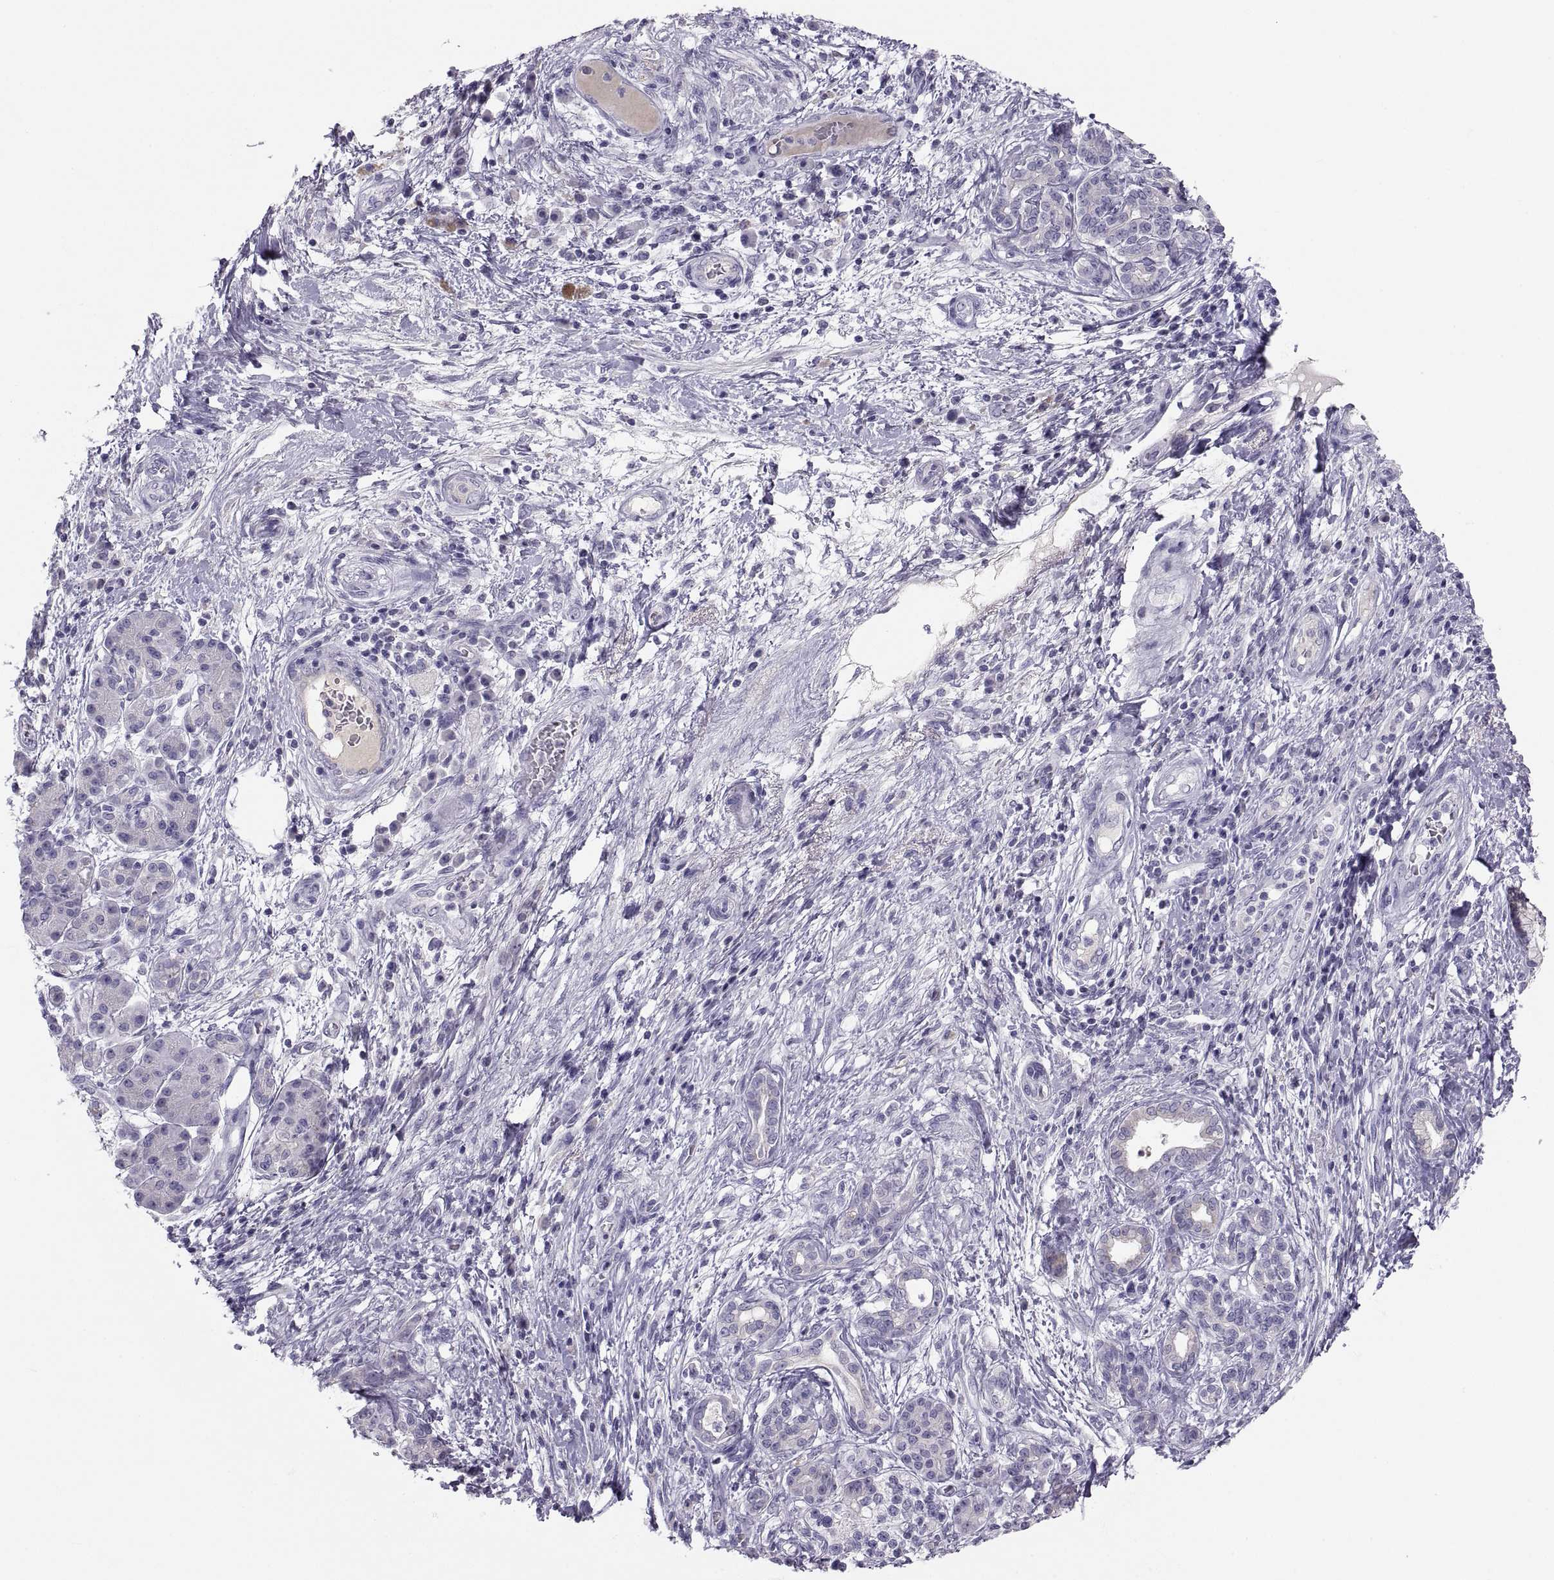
{"staining": {"intensity": "negative", "quantity": "none", "location": "none"}, "tissue": "pancreatic cancer", "cell_type": "Tumor cells", "image_type": "cancer", "snomed": [{"axis": "morphology", "description": "Adenocarcinoma, NOS"}, {"axis": "topography", "description": "Pancreas"}], "caption": "An image of pancreatic adenocarcinoma stained for a protein exhibits no brown staining in tumor cells.", "gene": "MAGEB2", "patient": {"sex": "female", "age": 73}}